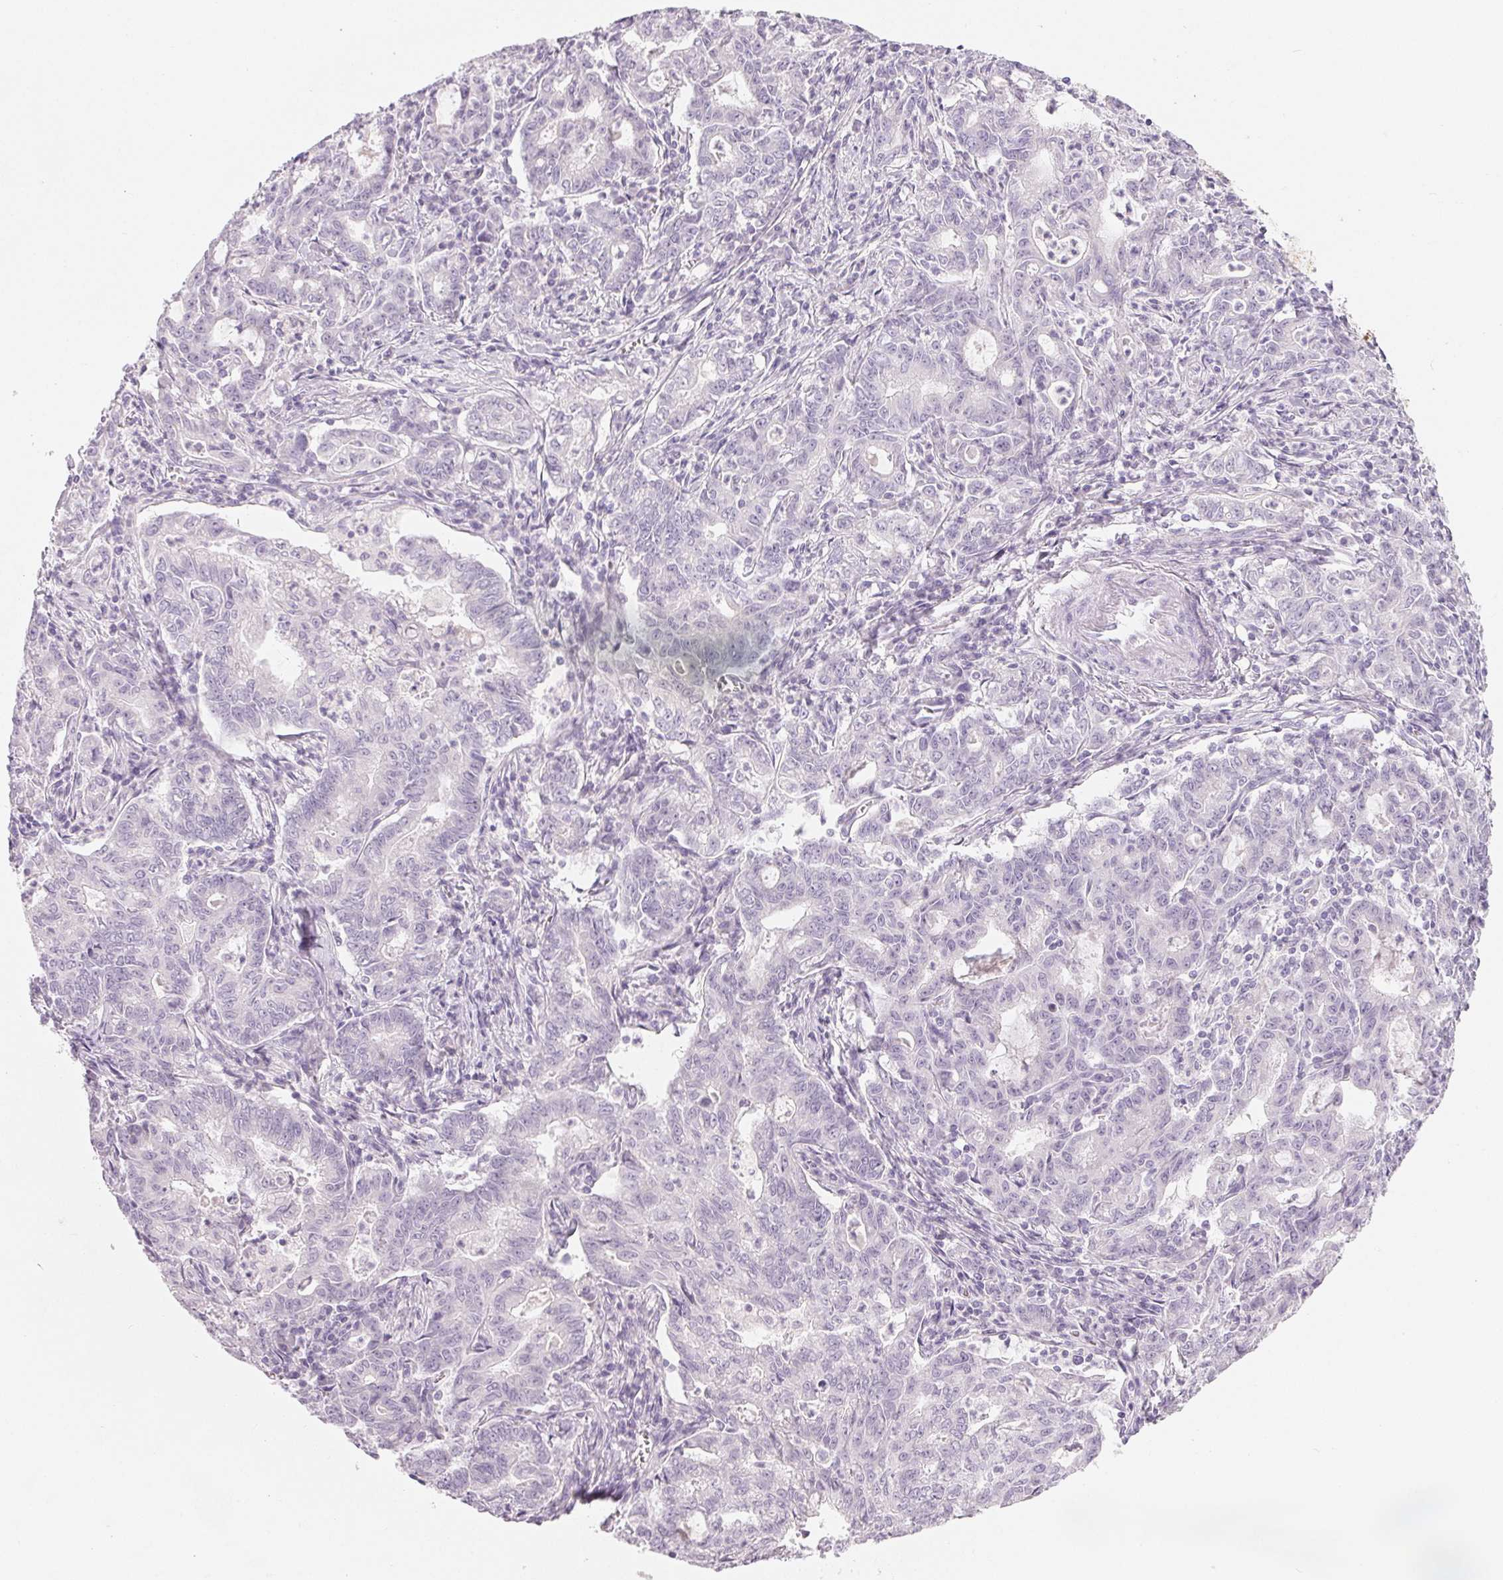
{"staining": {"intensity": "negative", "quantity": "none", "location": "none"}, "tissue": "stomach cancer", "cell_type": "Tumor cells", "image_type": "cancer", "snomed": [{"axis": "morphology", "description": "Adenocarcinoma, NOS"}, {"axis": "topography", "description": "Stomach, upper"}], "caption": "Tumor cells show no significant protein expression in stomach cancer.", "gene": "SPACA5B", "patient": {"sex": "female", "age": 79}}